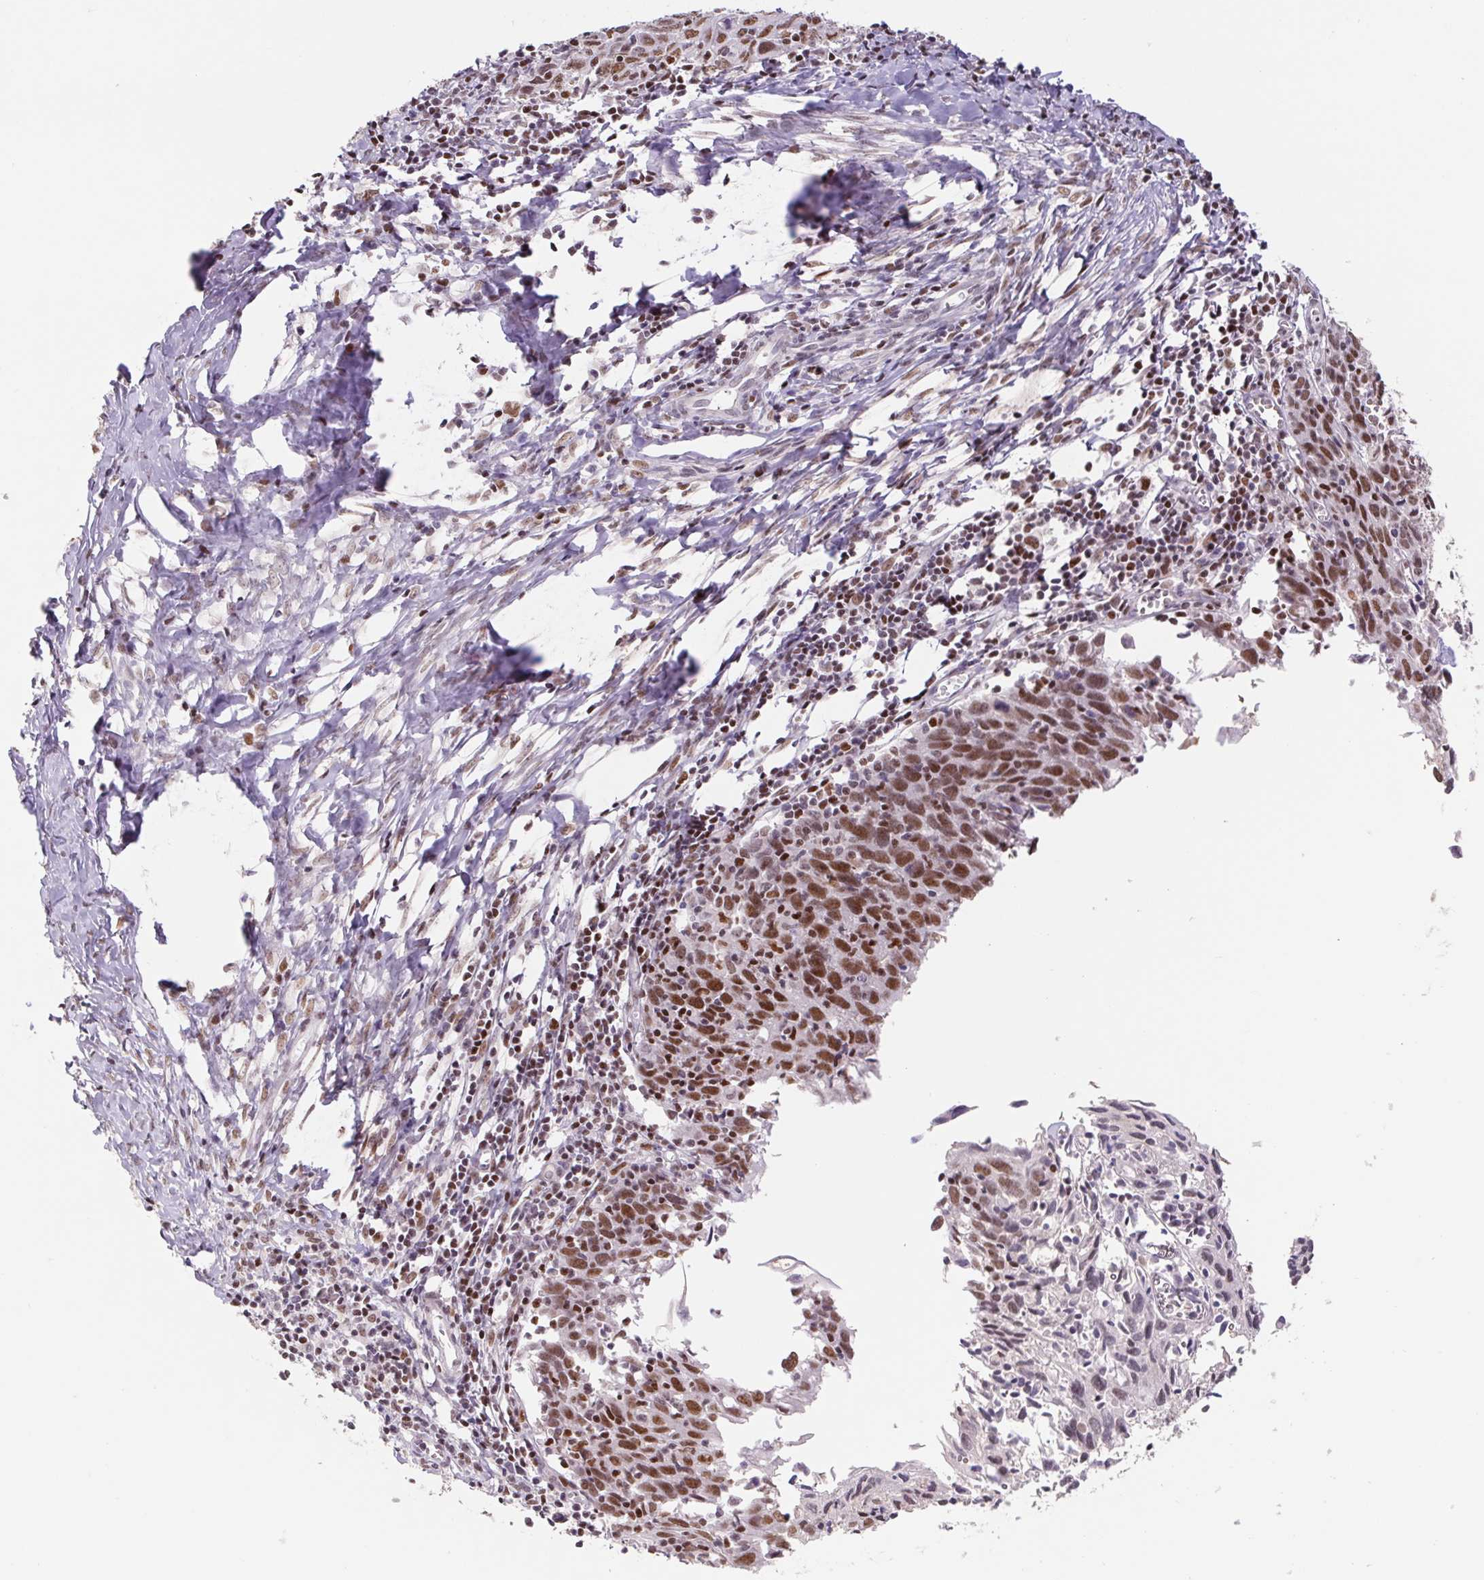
{"staining": {"intensity": "strong", "quantity": ">75%", "location": "nuclear"}, "tissue": "cervical cancer", "cell_type": "Tumor cells", "image_type": "cancer", "snomed": [{"axis": "morphology", "description": "Squamous cell carcinoma, NOS"}, {"axis": "topography", "description": "Cervix"}], "caption": "An immunohistochemistry (IHC) micrograph of neoplastic tissue is shown. Protein staining in brown shows strong nuclear positivity in cervical cancer (squamous cell carcinoma) within tumor cells.", "gene": "TRERF1", "patient": {"sex": "female", "age": 39}}